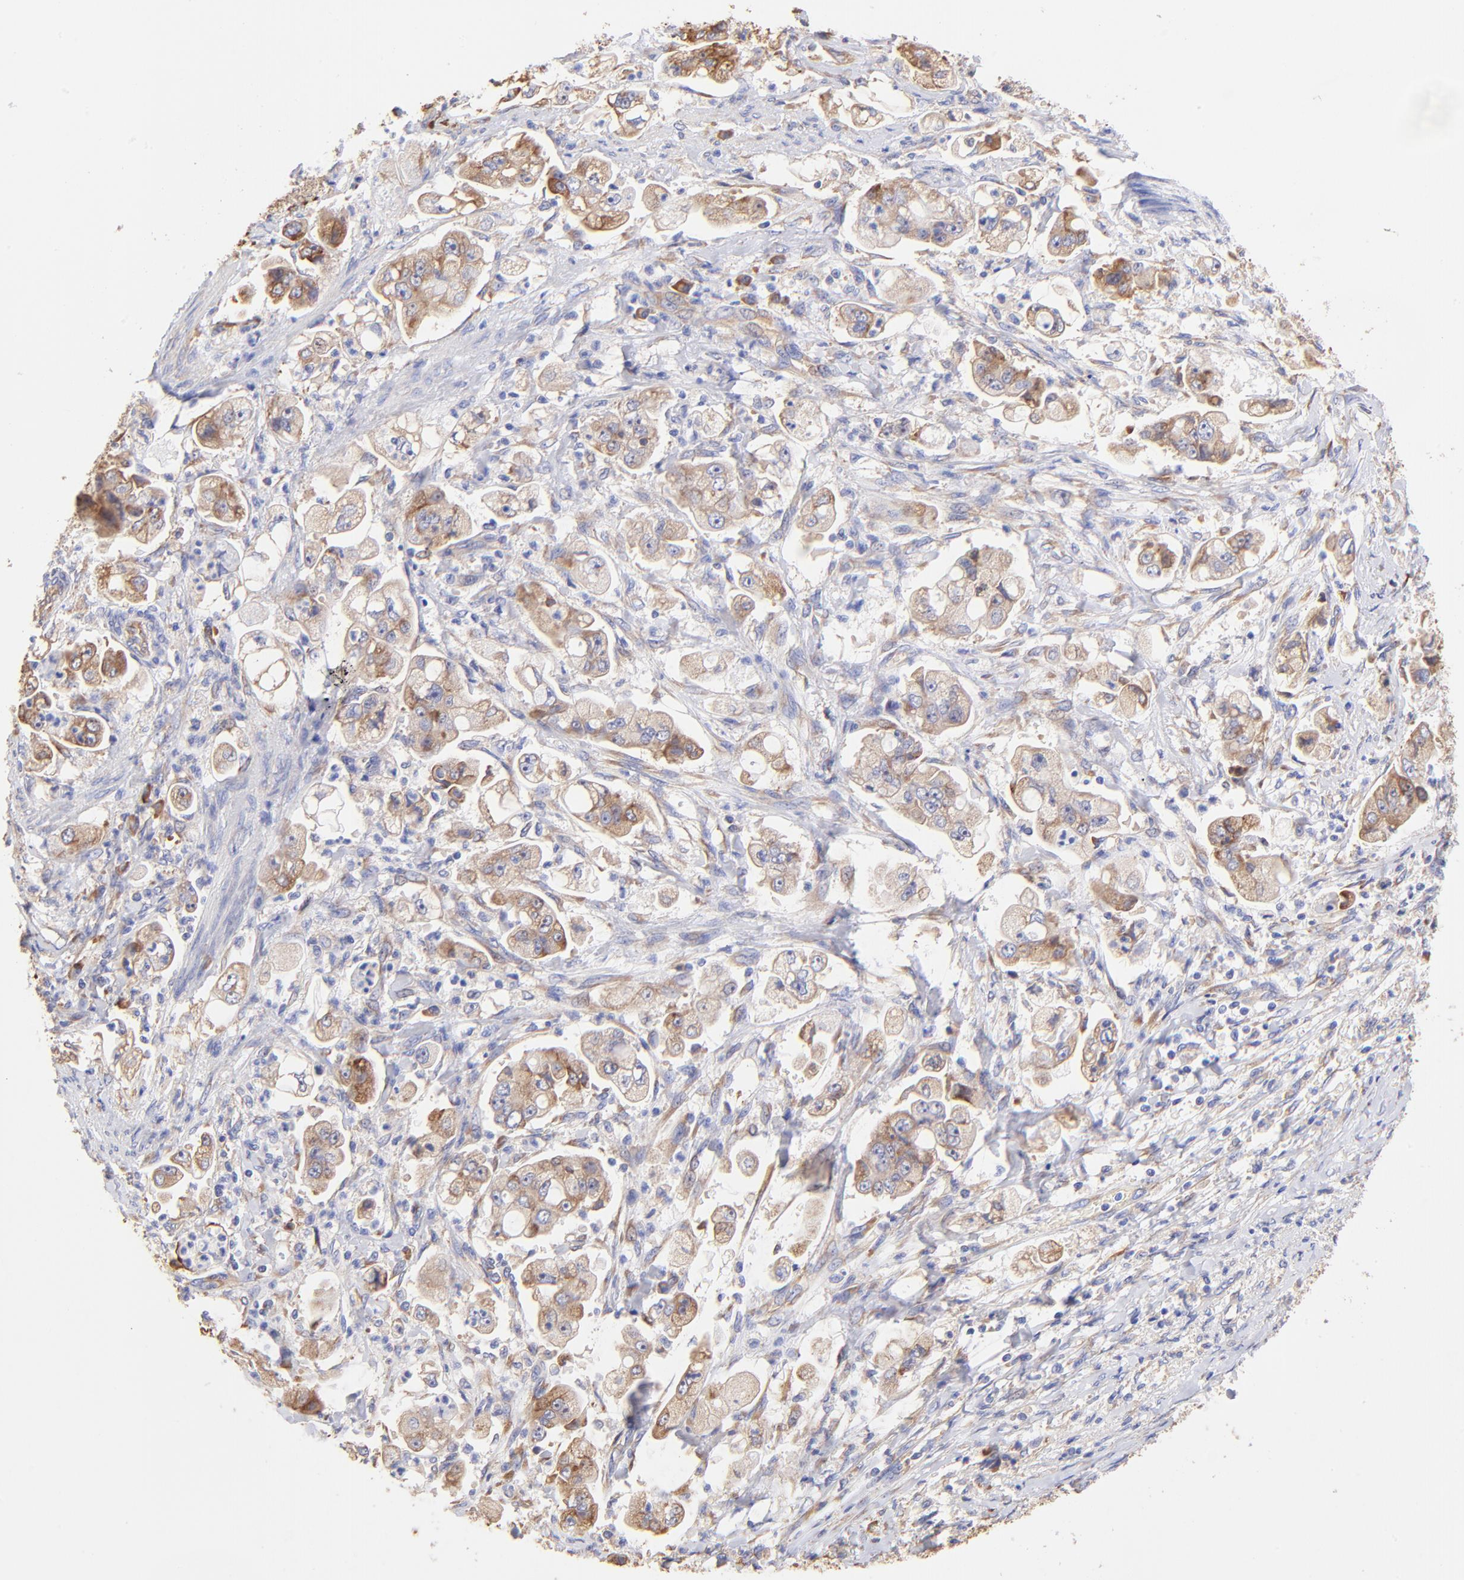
{"staining": {"intensity": "moderate", "quantity": "25%-75%", "location": "cytoplasmic/membranous"}, "tissue": "stomach cancer", "cell_type": "Tumor cells", "image_type": "cancer", "snomed": [{"axis": "morphology", "description": "Adenocarcinoma, NOS"}, {"axis": "topography", "description": "Stomach"}], "caption": "This histopathology image shows stomach cancer (adenocarcinoma) stained with immunohistochemistry (IHC) to label a protein in brown. The cytoplasmic/membranous of tumor cells show moderate positivity for the protein. Nuclei are counter-stained blue.", "gene": "RPL30", "patient": {"sex": "male", "age": 62}}